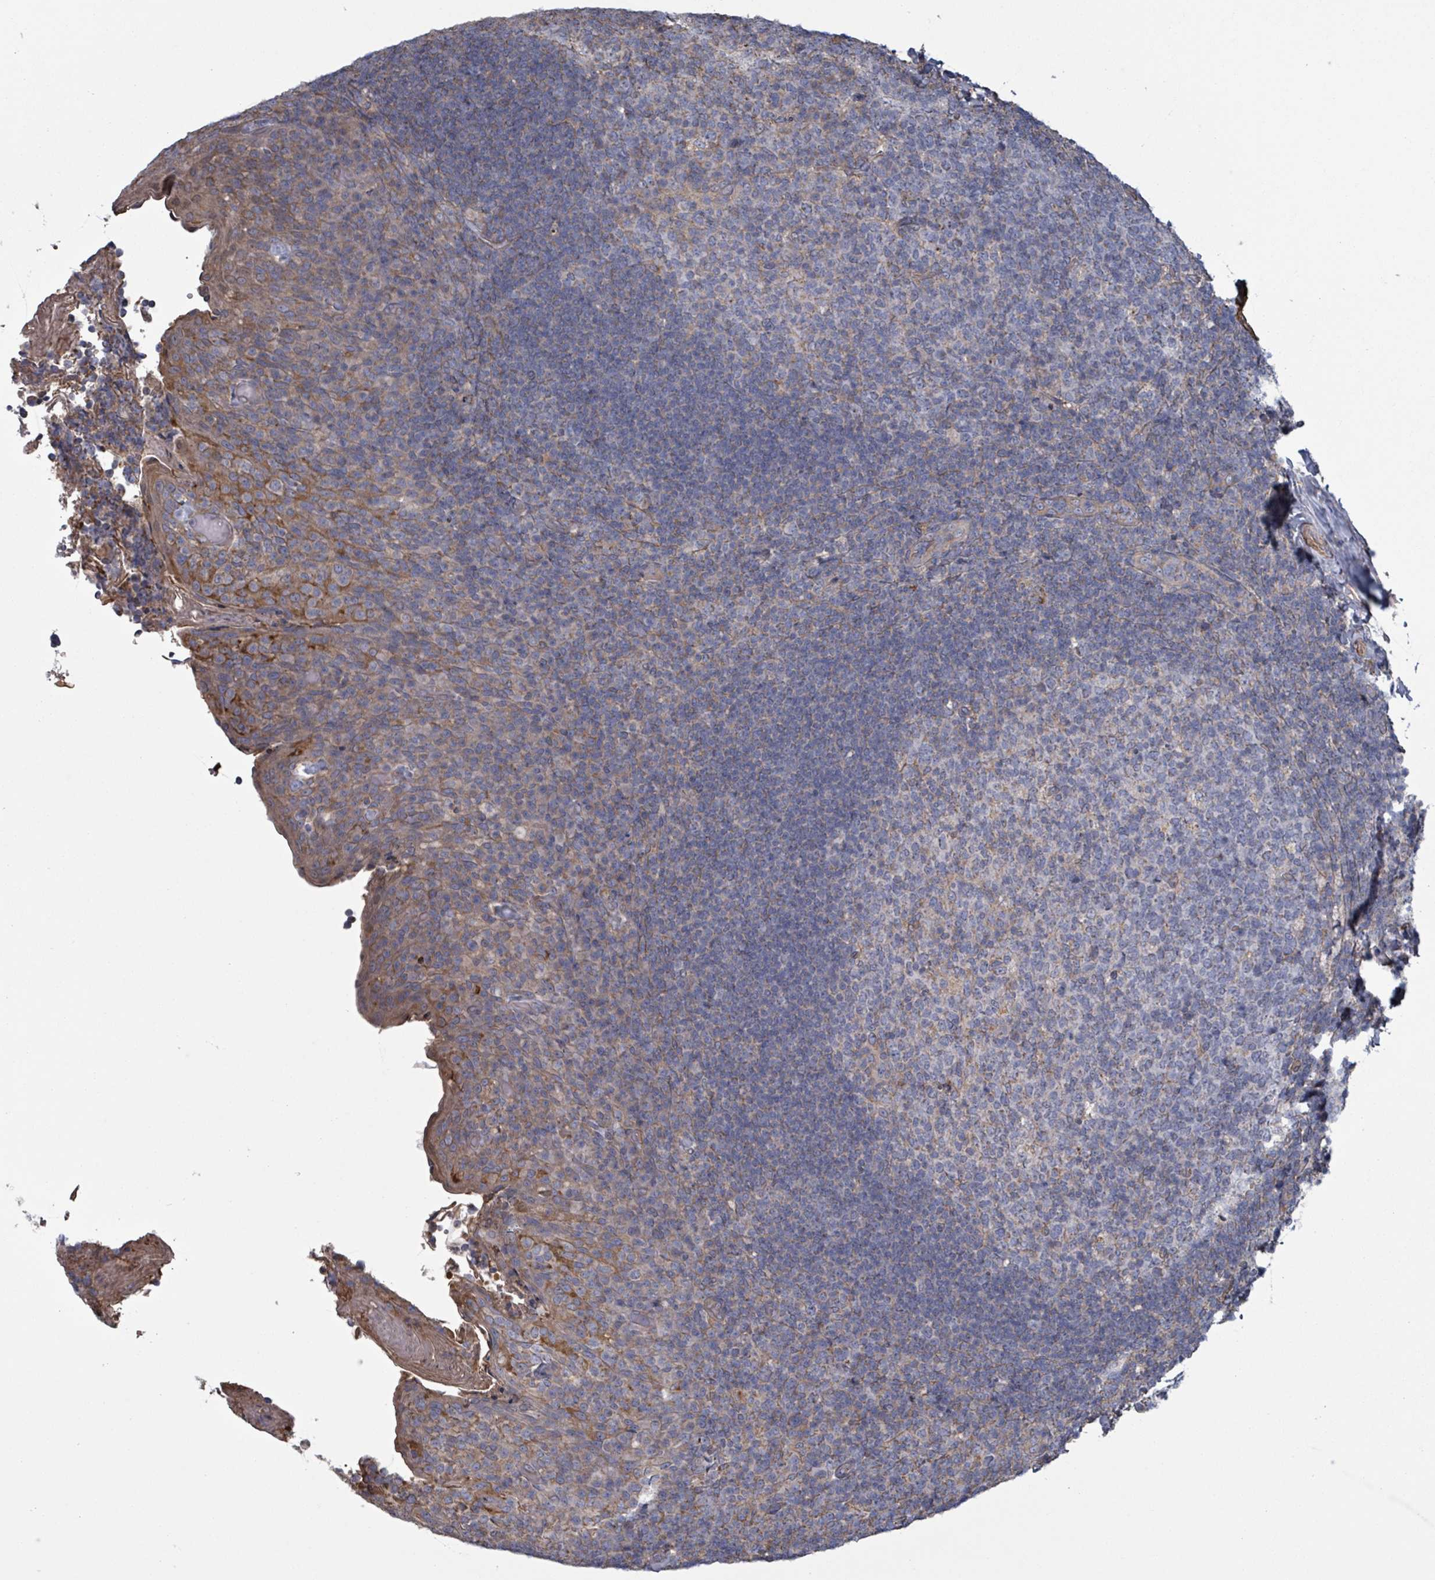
{"staining": {"intensity": "weak", "quantity": "<25%", "location": "cytoplasmic/membranous"}, "tissue": "tonsil", "cell_type": "Germinal center cells", "image_type": "normal", "snomed": [{"axis": "morphology", "description": "Normal tissue, NOS"}, {"axis": "topography", "description": "Tonsil"}], "caption": "This is an IHC histopathology image of normal tonsil. There is no positivity in germinal center cells.", "gene": "ADCK1", "patient": {"sex": "female", "age": 10}}